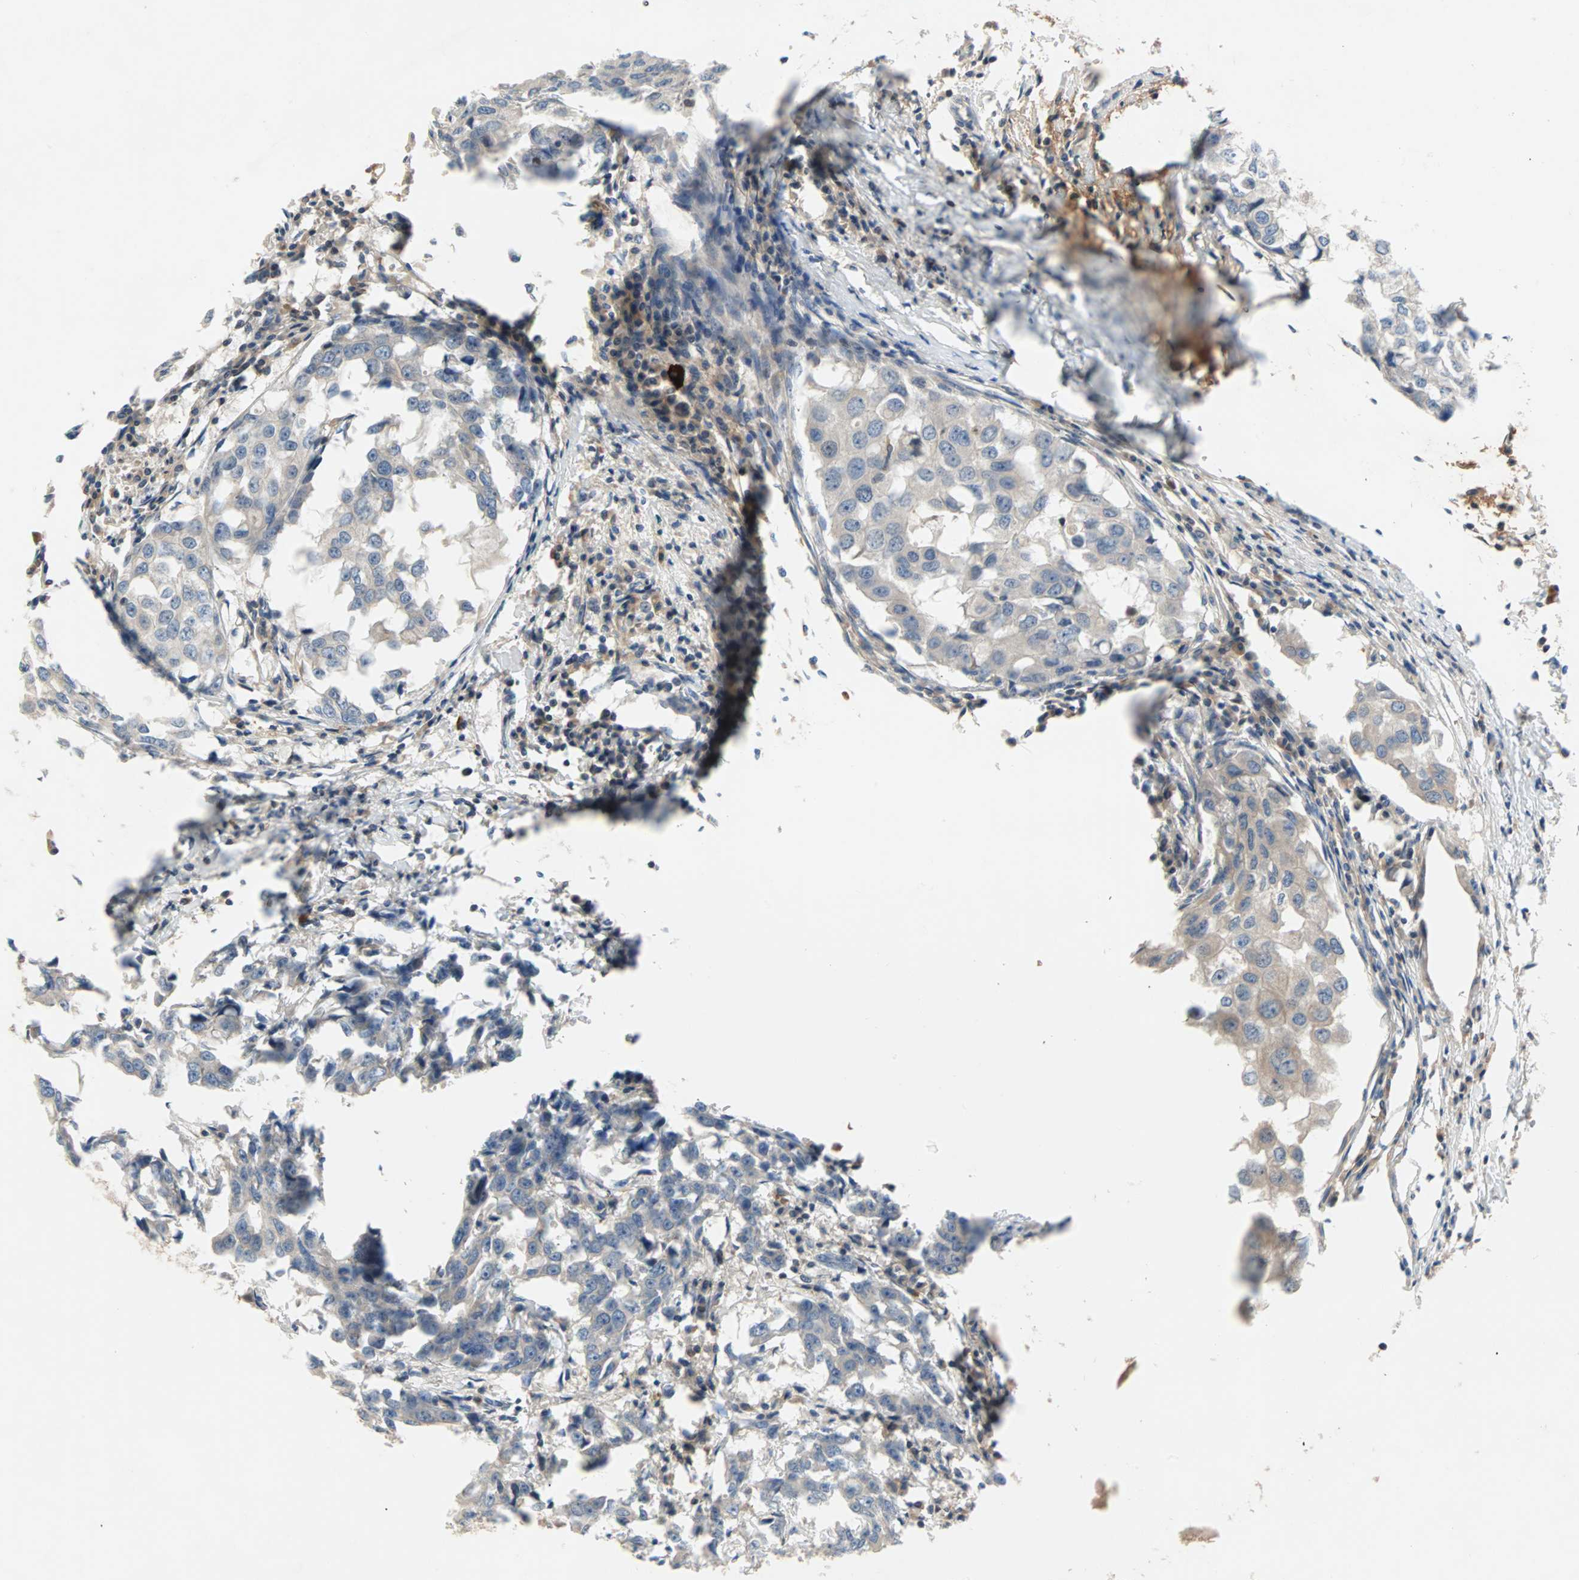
{"staining": {"intensity": "negative", "quantity": "none", "location": "none"}, "tissue": "breast cancer", "cell_type": "Tumor cells", "image_type": "cancer", "snomed": [{"axis": "morphology", "description": "Duct carcinoma"}, {"axis": "topography", "description": "Breast"}], "caption": "Immunohistochemistry photomicrograph of human breast cancer (intraductal carcinoma) stained for a protein (brown), which reveals no positivity in tumor cells.", "gene": "MAP4K1", "patient": {"sex": "female", "age": 27}}